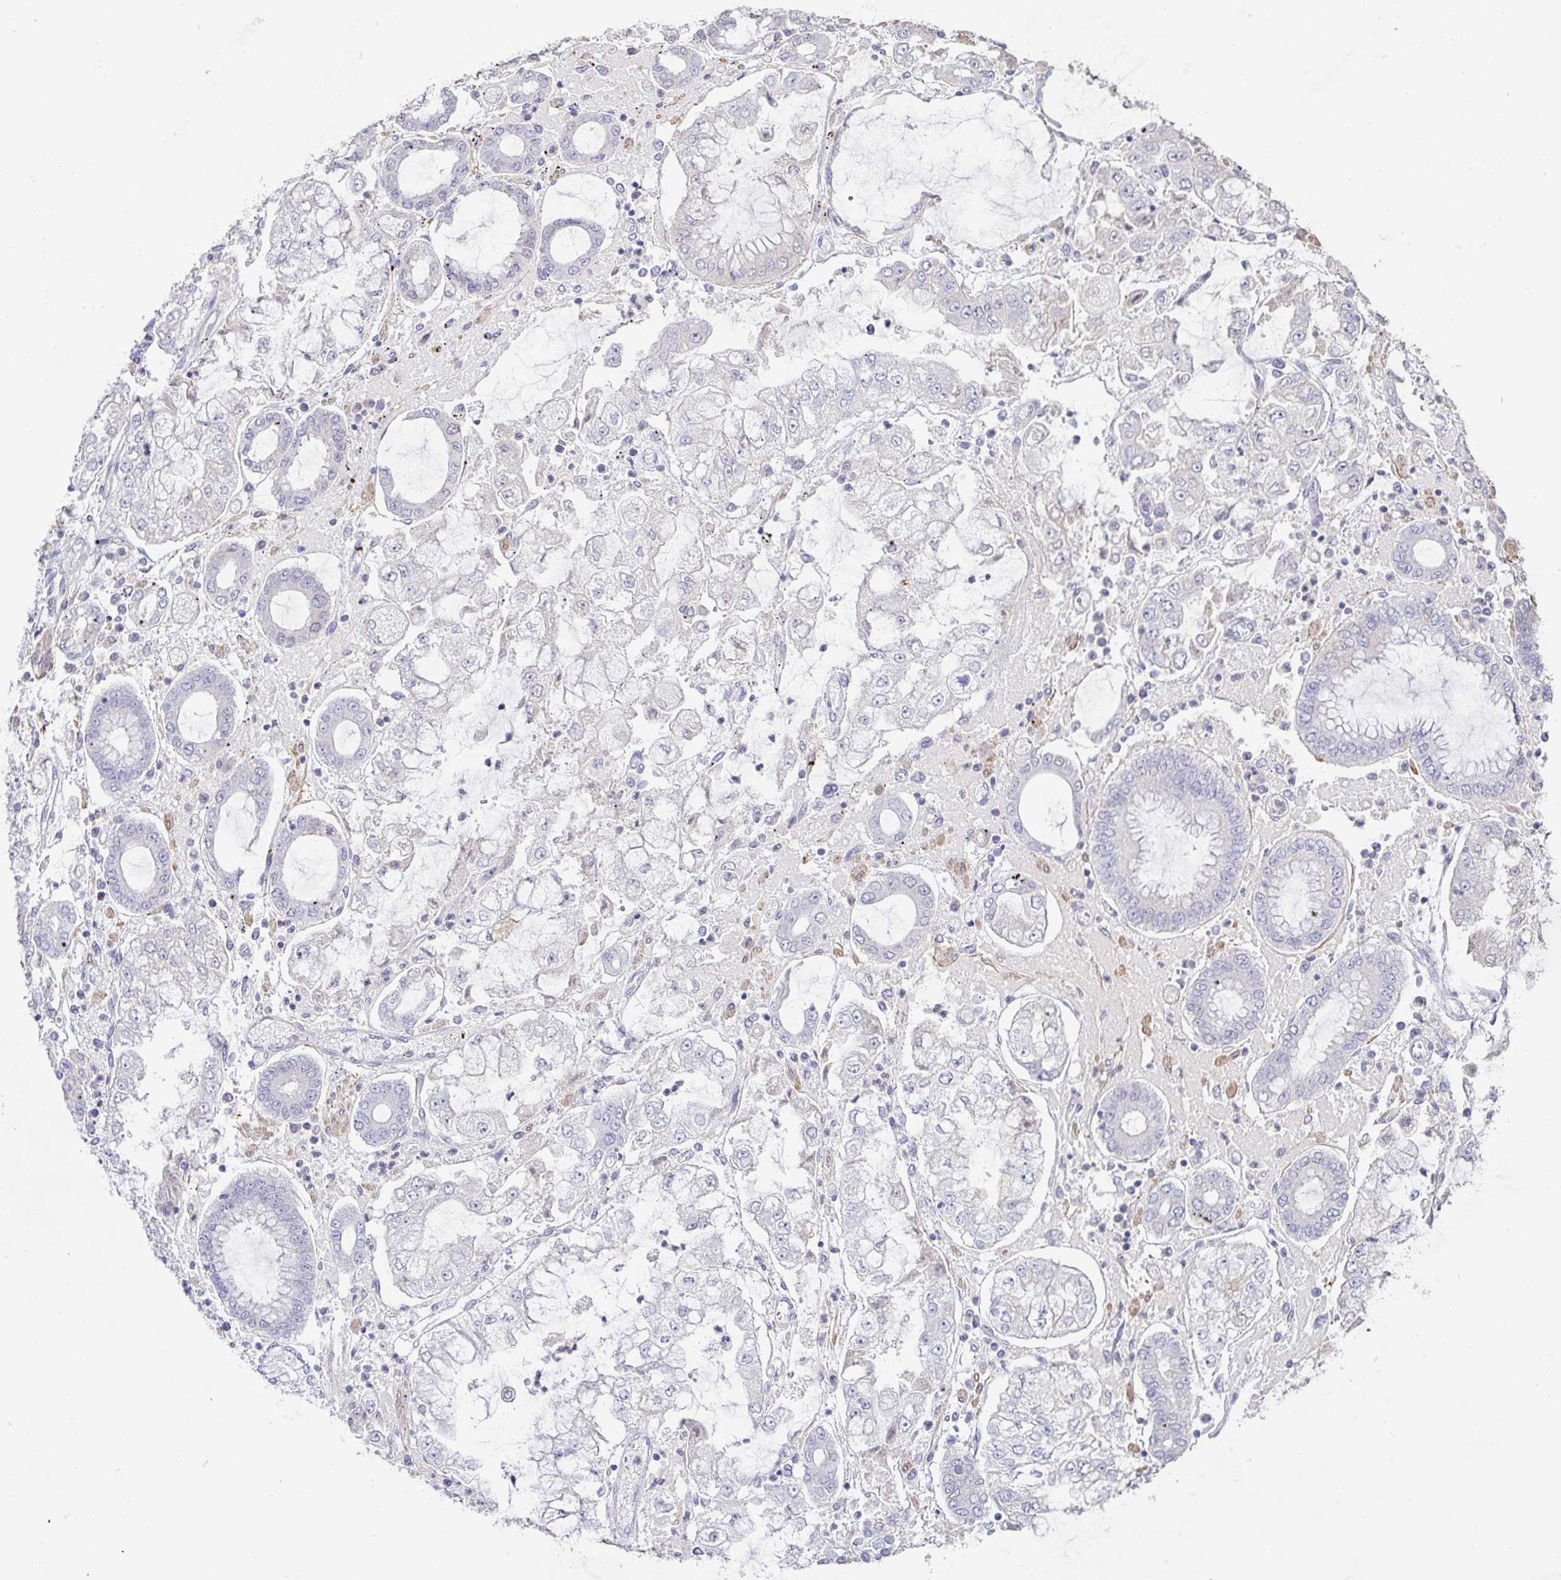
{"staining": {"intensity": "negative", "quantity": "none", "location": "none"}, "tissue": "stomach cancer", "cell_type": "Tumor cells", "image_type": "cancer", "snomed": [{"axis": "morphology", "description": "Adenocarcinoma, NOS"}, {"axis": "topography", "description": "Stomach"}], "caption": "A histopathology image of human adenocarcinoma (stomach) is negative for staining in tumor cells.", "gene": "PYGM", "patient": {"sex": "male", "age": 76}}